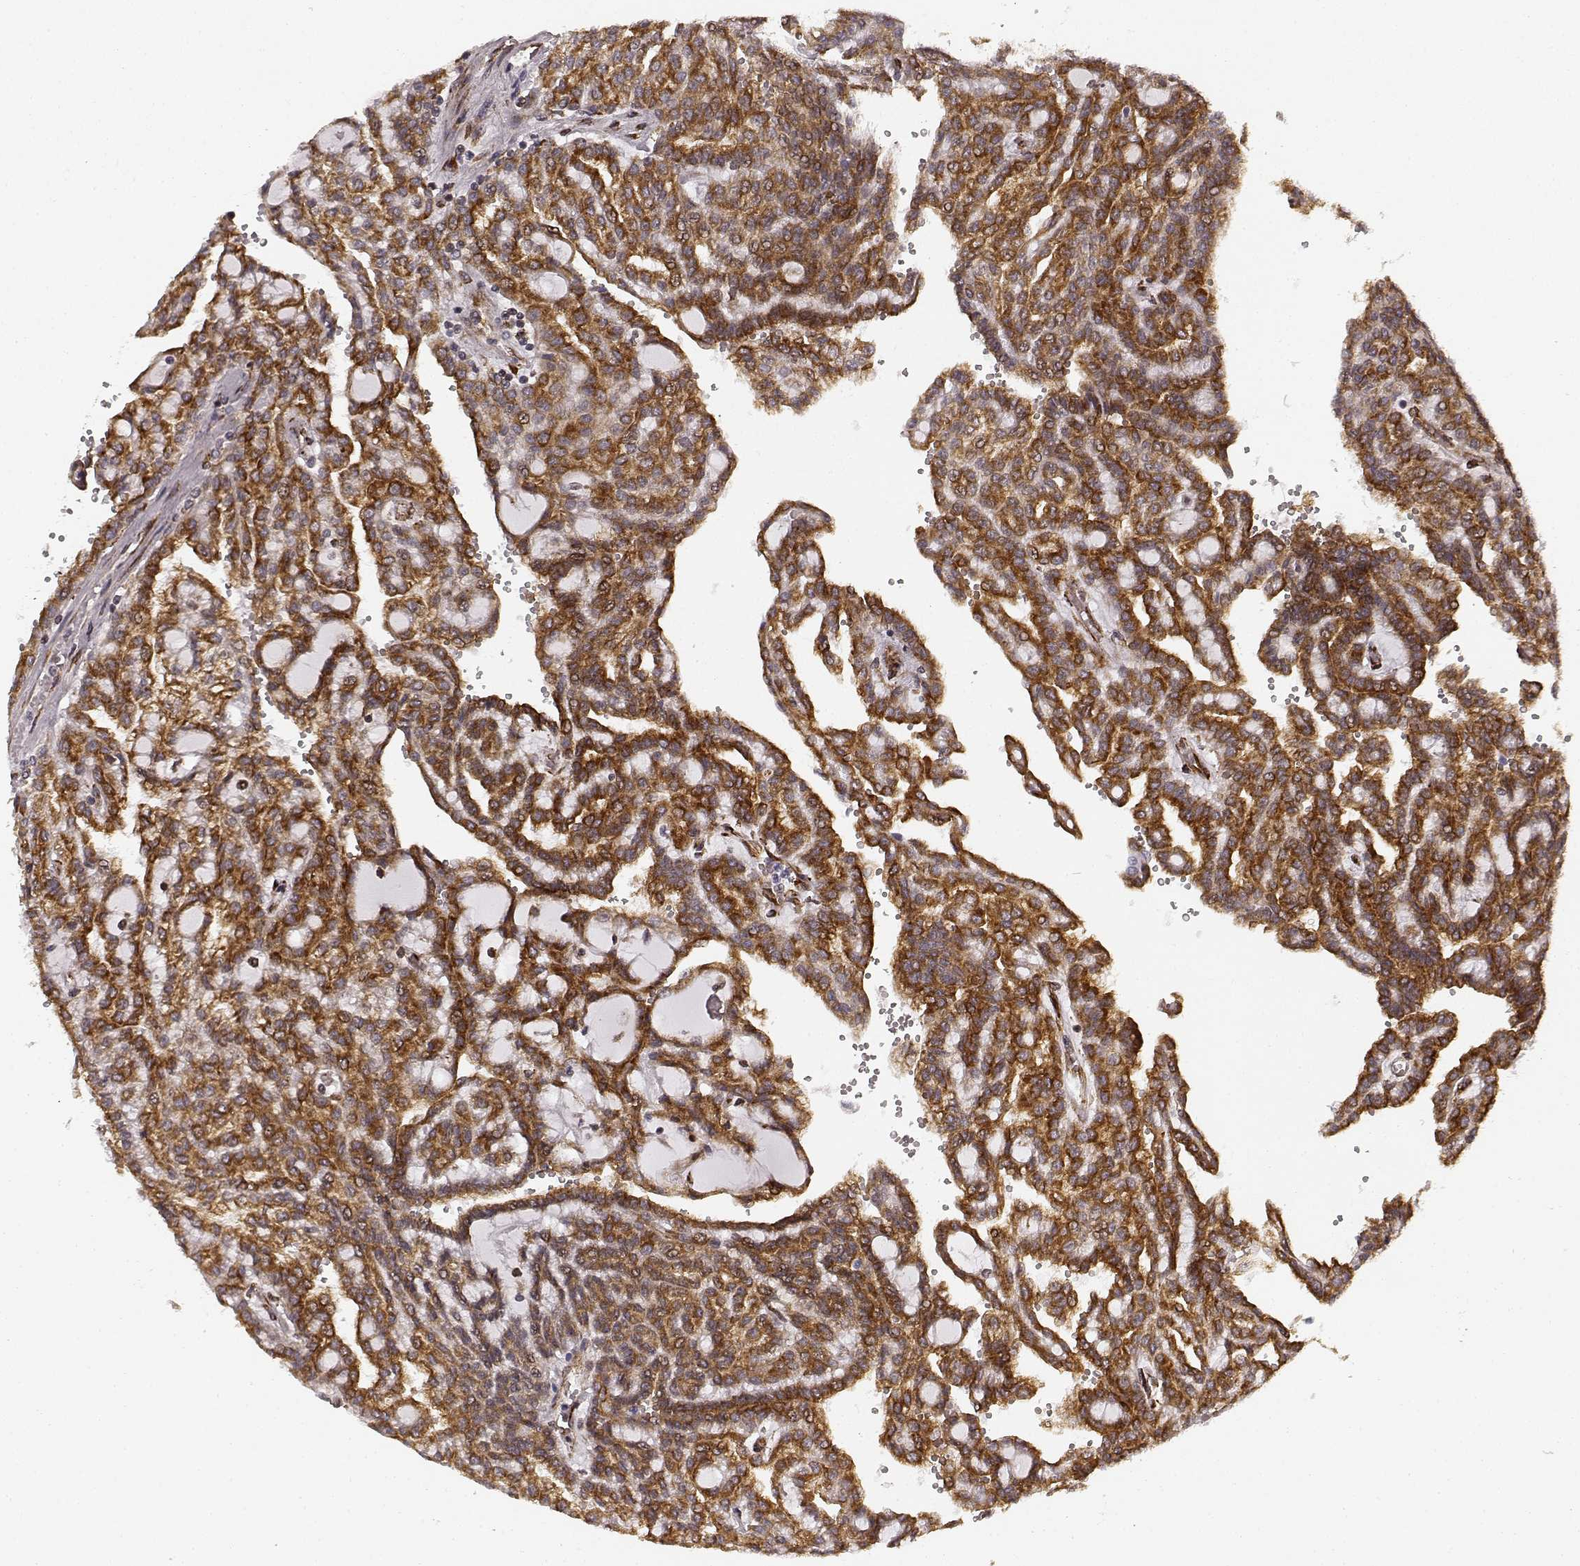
{"staining": {"intensity": "strong", "quantity": ">75%", "location": "cytoplasmic/membranous"}, "tissue": "renal cancer", "cell_type": "Tumor cells", "image_type": "cancer", "snomed": [{"axis": "morphology", "description": "Adenocarcinoma, NOS"}, {"axis": "topography", "description": "Kidney"}], "caption": "Renal cancer (adenocarcinoma) stained with a brown dye demonstrates strong cytoplasmic/membranous positive staining in about >75% of tumor cells.", "gene": "TMEM14A", "patient": {"sex": "male", "age": 63}}